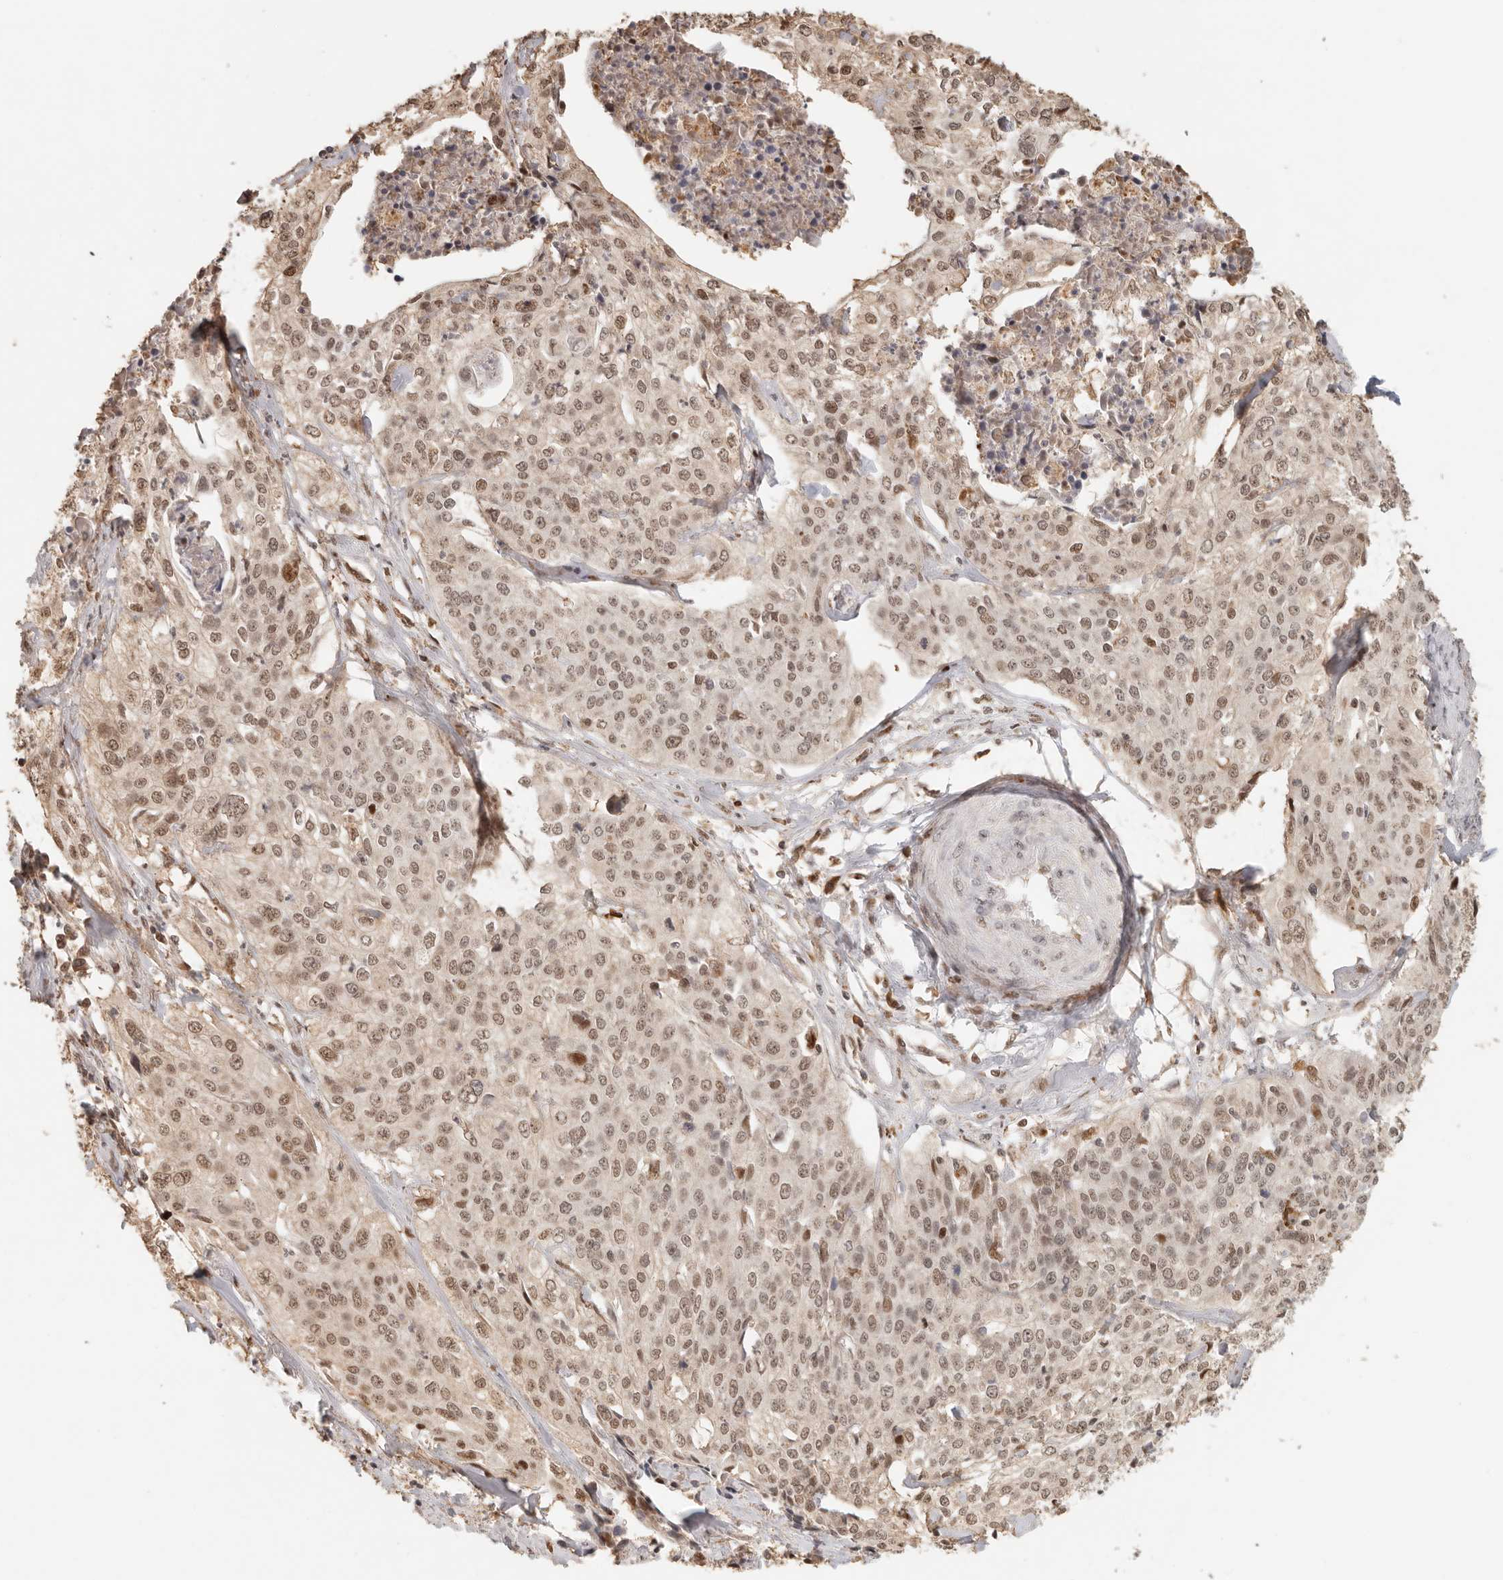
{"staining": {"intensity": "moderate", "quantity": ">75%", "location": "nuclear"}, "tissue": "cervical cancer", "cell_type": "Tumor cells", "image_type": "cancer", "snomed": [{"axis": "morphology", "description": "Squamous cell carcinoma, NOS"}, {"axis": "topography", "description": "Cervix"}], "caption": "Immunohistochemical staining of cervical cancer (squamous cell carcinoma) exhibits medium levels of moderate nuclear staining in about >75% of tumor cells.", "gene": "NPAS2", "patient": {"sex": "female", "age": 31}}